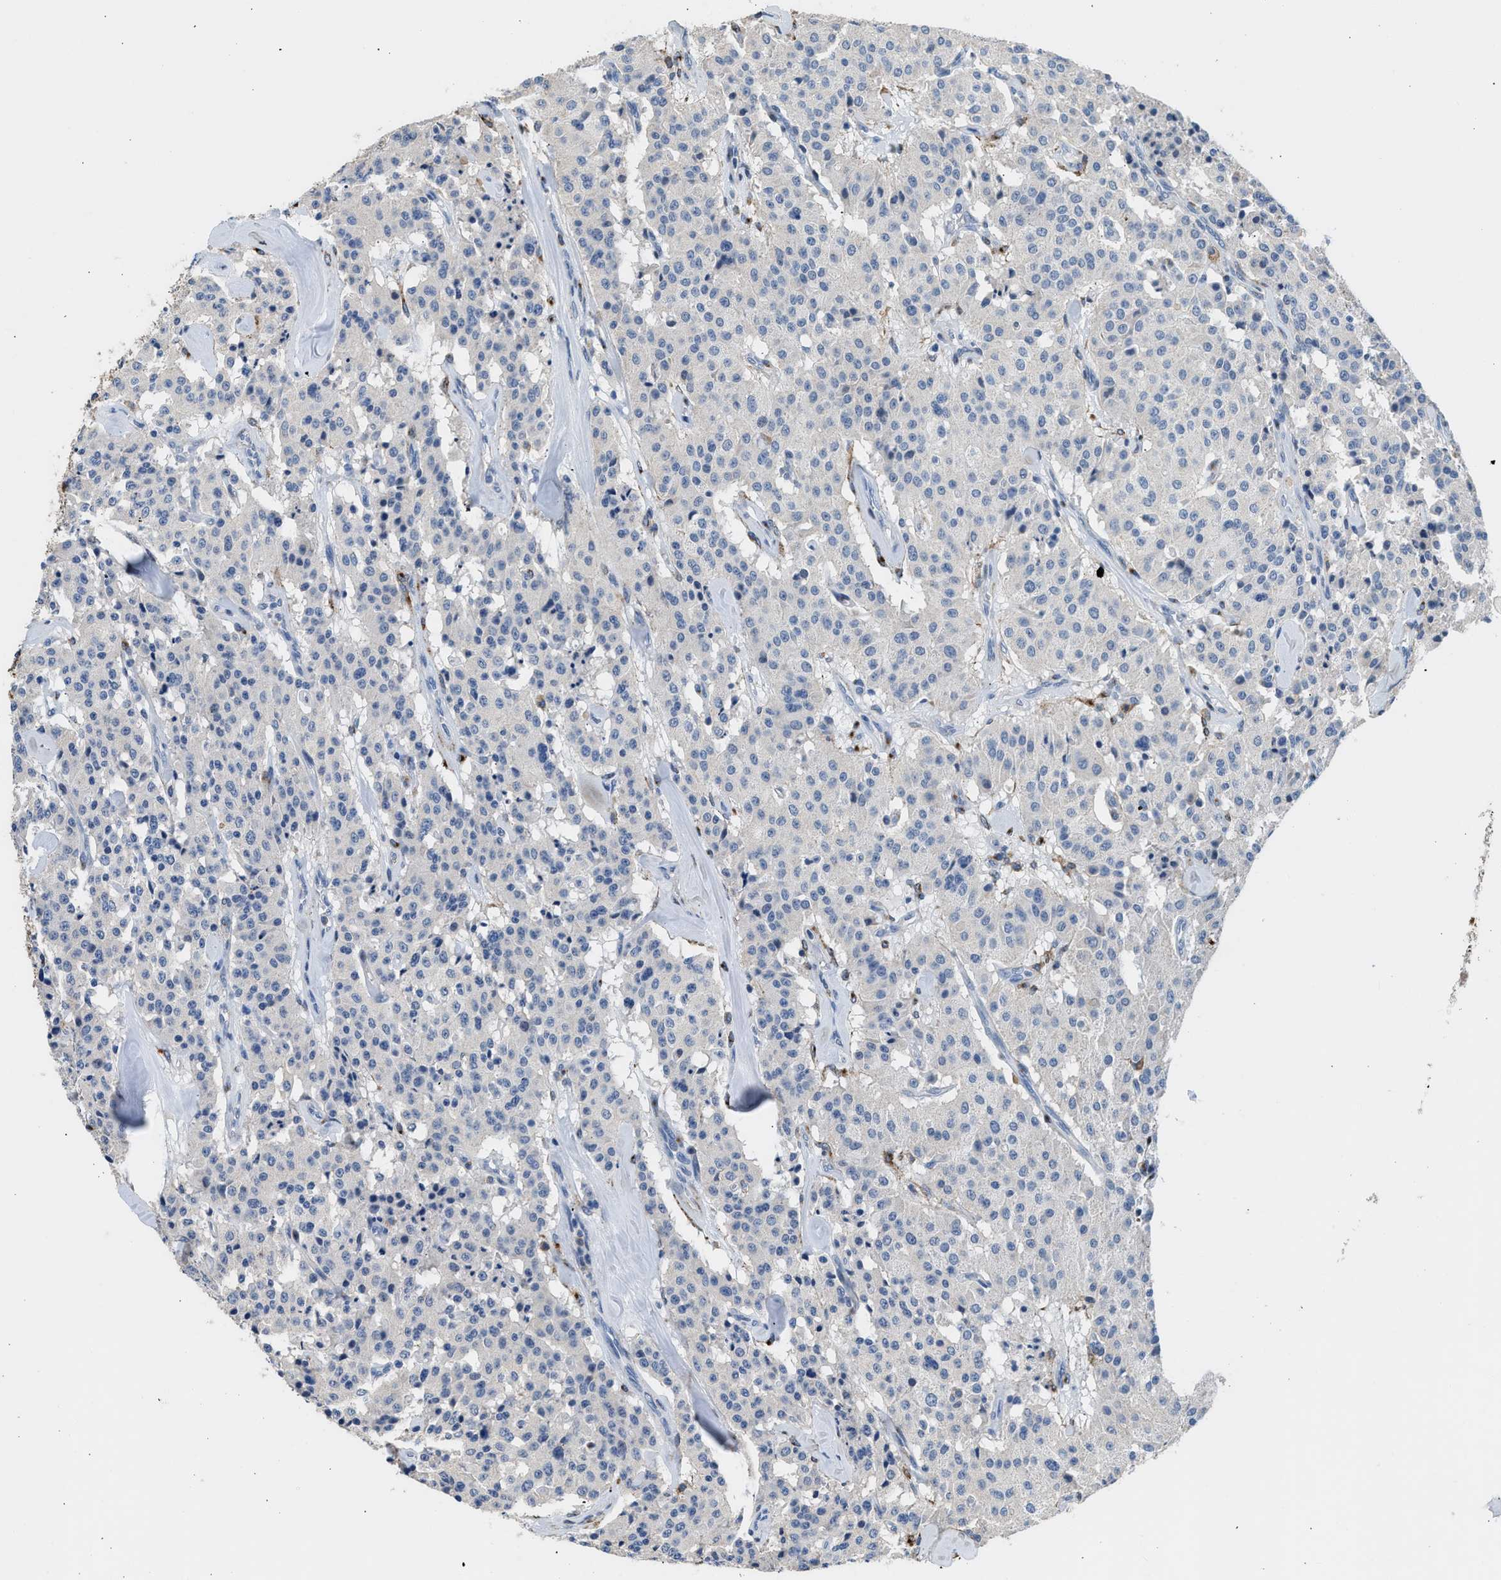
{"staining": {"intensity": "negative", "quantity": "none", "location": "none"}, "tissue": "carcinoid", "cell_type": "Tumor cells", "image_type": "cancer", "snomed": [{"axis": "morphology", "description": "Carcinoid, malignant, NOS"}, {"axis": "topography", "description": "Lung"}], "caption": "This is a photomicrograph of IHC staining of malignant carcinoid, which shows no positivity in tumor cells.", "gene": "LRP1", "patient": {"sex": "male", "age": 30}}